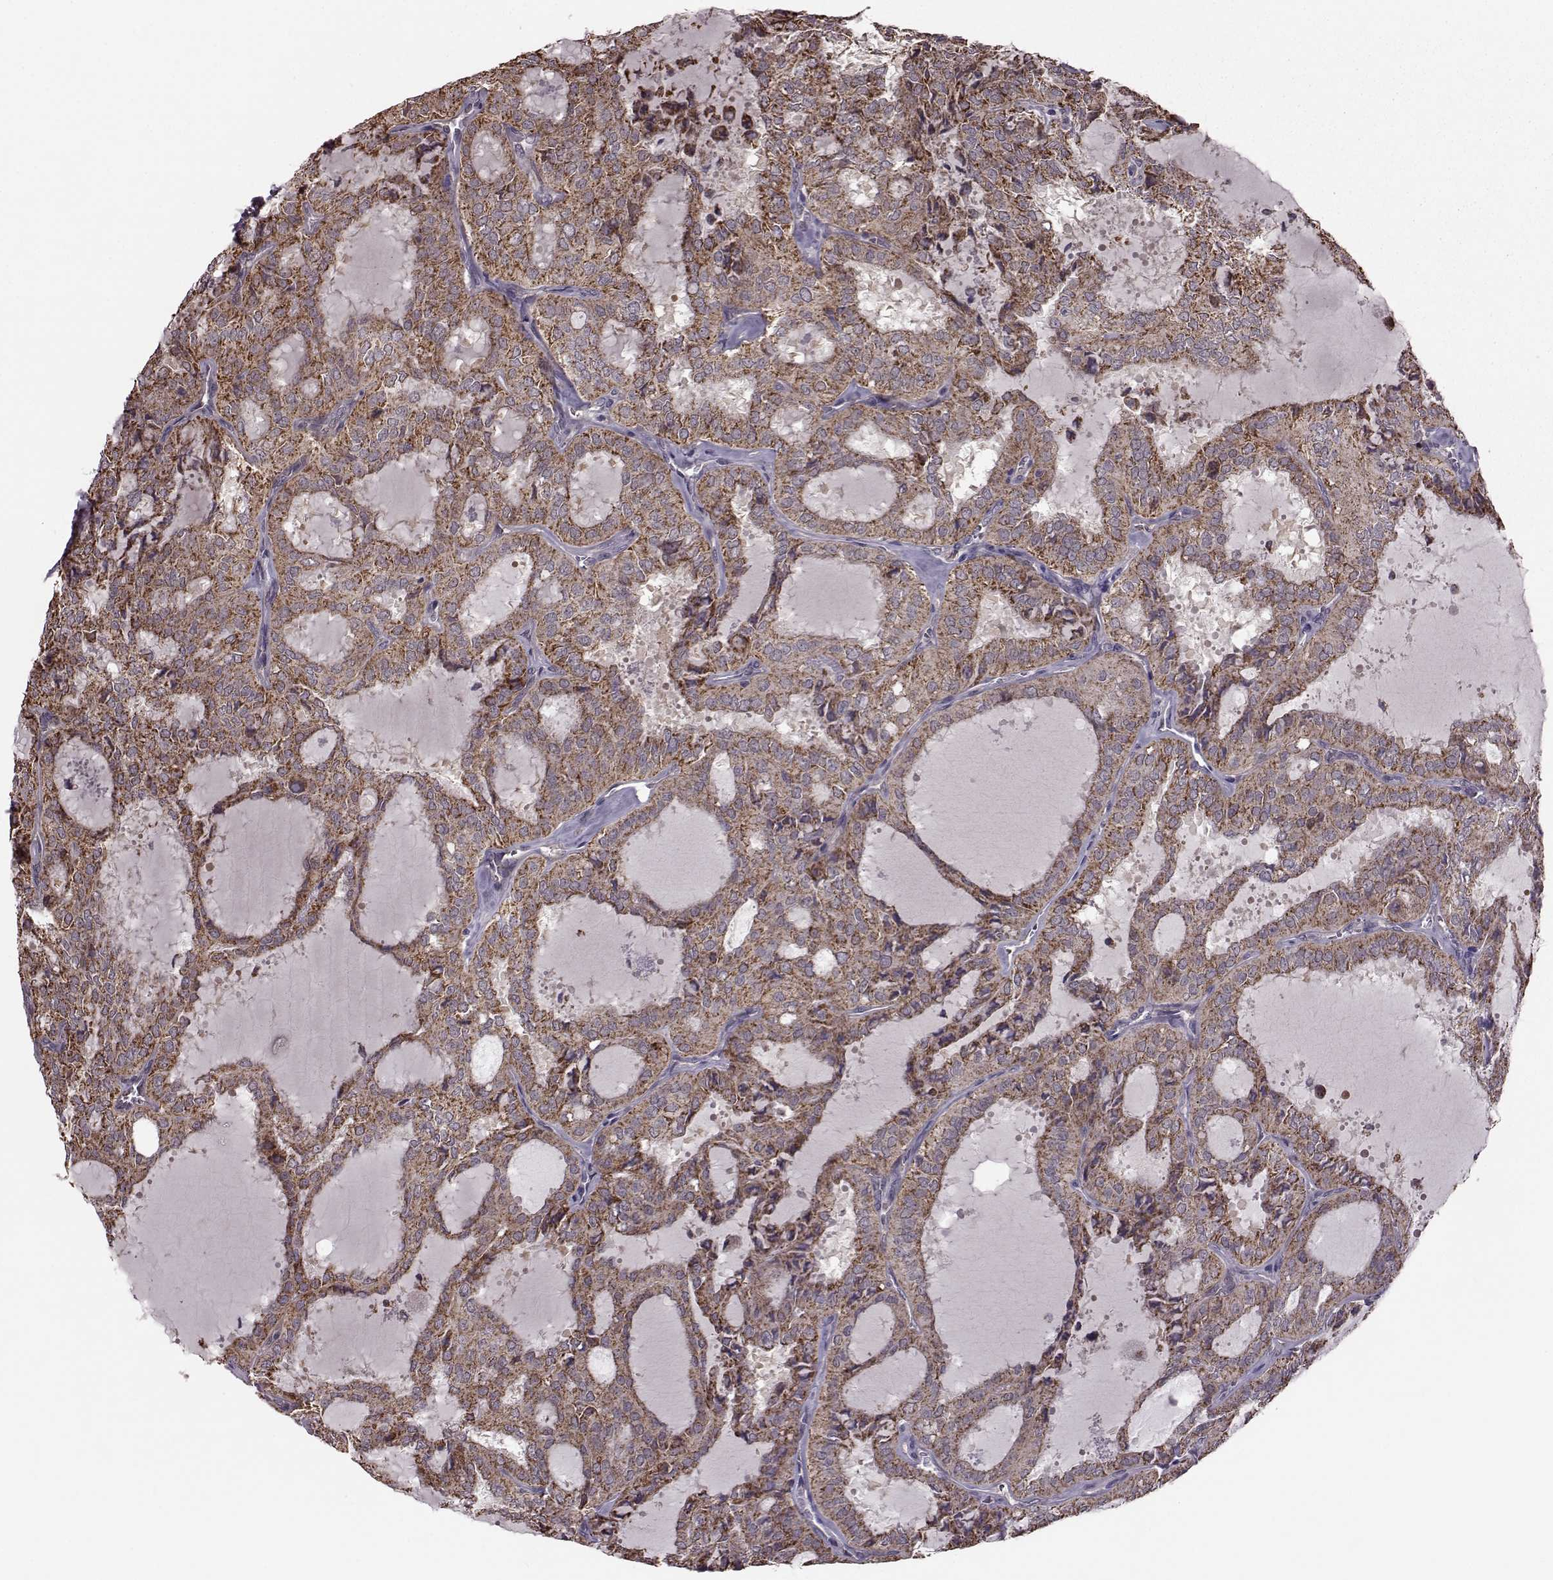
{"staining": {"intensity": "moderate", "quantity": "25%-75%", "location": "cytoplasmic/membranous"}, "tissue": "thyroid cancer", "cell_type": "Tumor cells", "image_type": "cancer", "snomed": [{"axis": "morphology", "description": "Follicular adenoma carcinoma, NOS"}, {"axis": "topography", "description": "Thyroid gland"}], "caption": "Tumor cells display moderate cytoplasmic/membranous positivity in about 25%-75% of cells in thyroid follicular adenoma carcinoma. The protein of interest is stained brown, and the nuclei are stained in blue (DAB IHC with brightfield microscopy, high magnification).", "gene": "PUDP", "patient": {"sex": "male", "age": 75}}